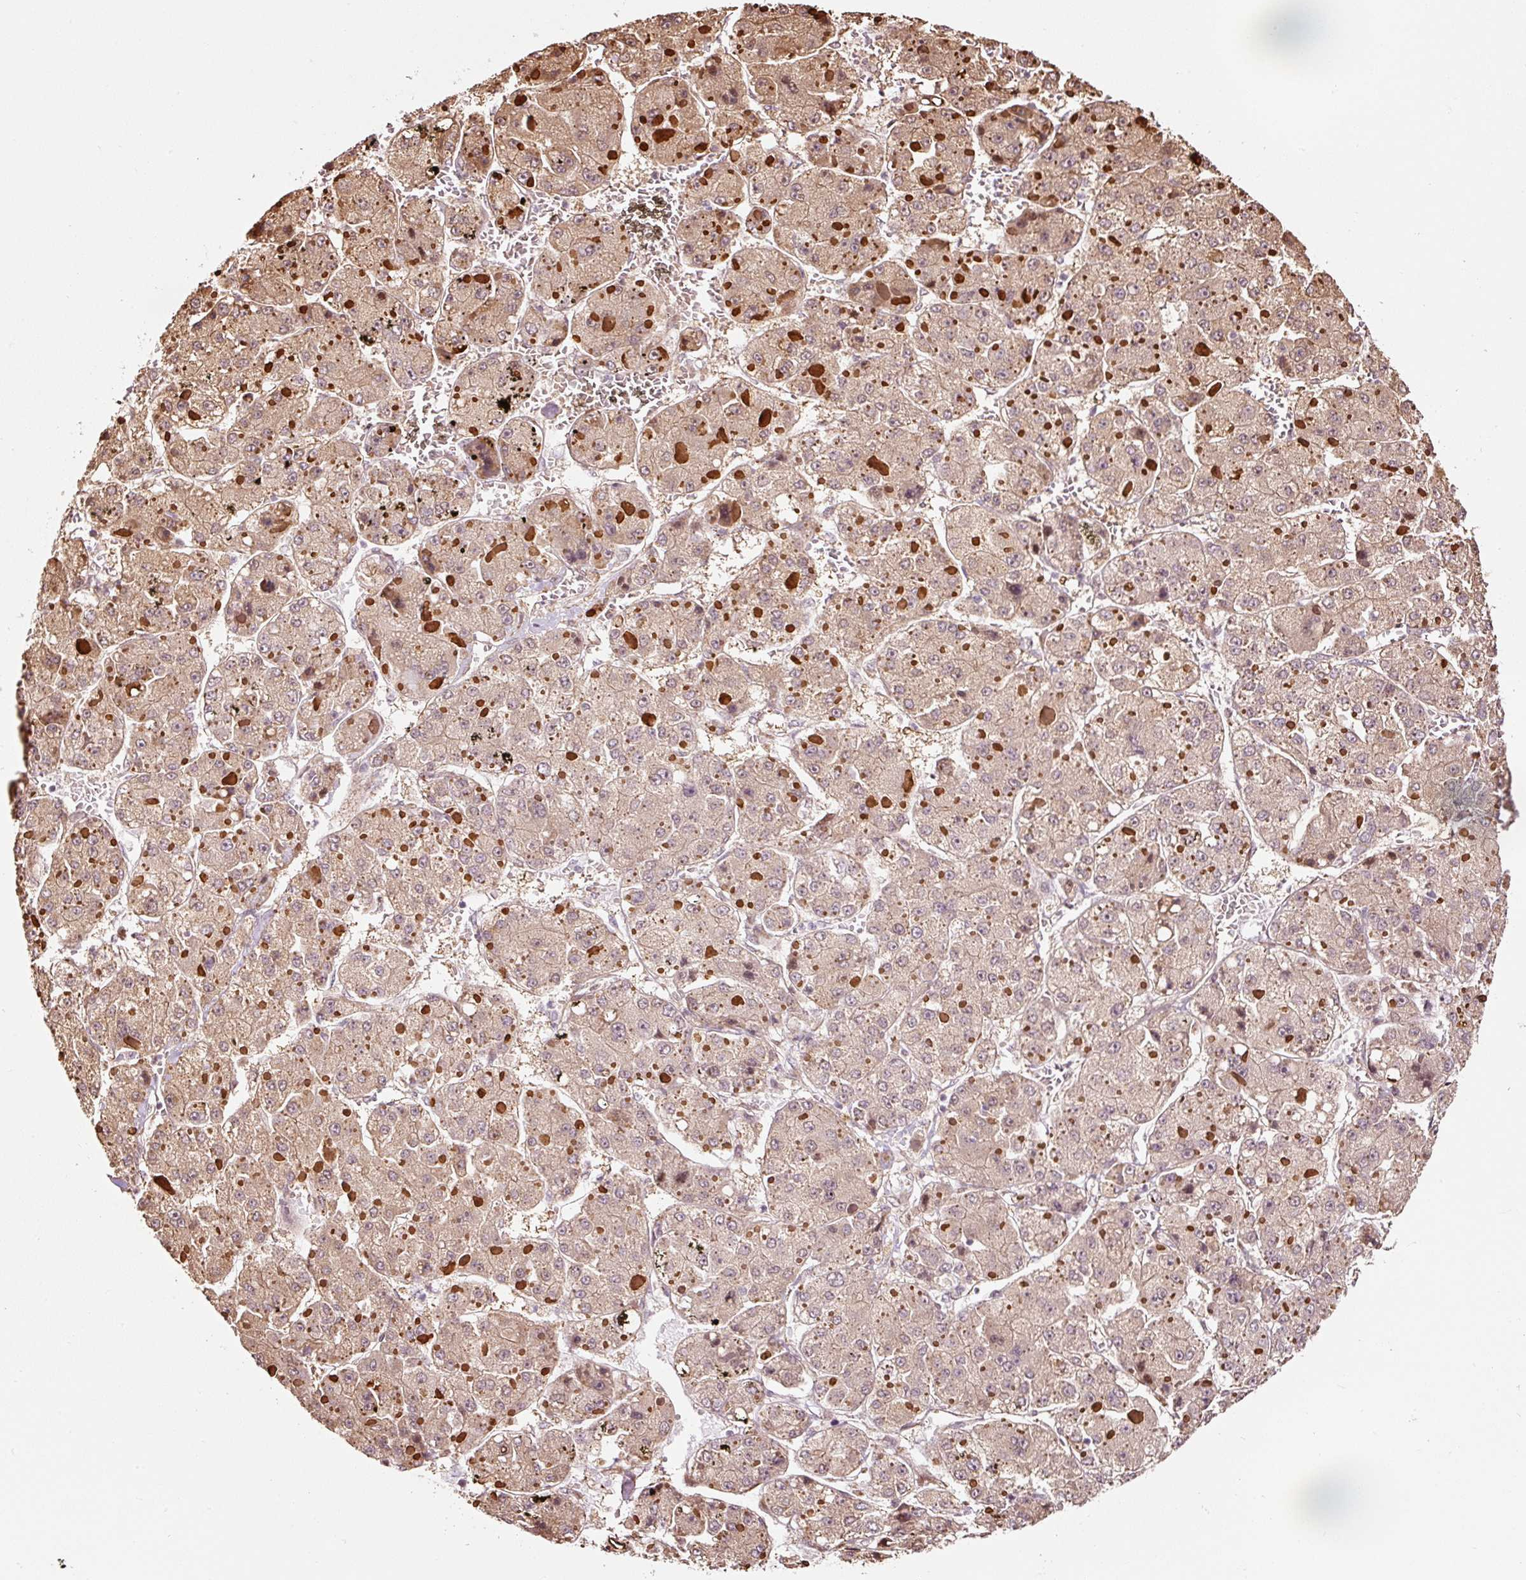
{"staining": {"intensity": "weak", "quantity": "25%-75%", "location": "cytoplasmic/membranous"}, "tissue": "liver cancer", "cell_type": "Tumor cells", "image_type": "cancer", "snomed": [{"axis": "morphology", "description": "Carcinoma, Hepatocellular, NOS"}, {"axis": "topography", "description": "Liver"}], "caption": "Protein expression analysis of liver cancer displays weak cytoplasmic/membranous staining in about 25%-75% of tumor cells. (brown staining indicates protein expression, while blue staining denotes nuclei).", "gene": "ETF1", "patient": {"sex": "female", "age": 73}}